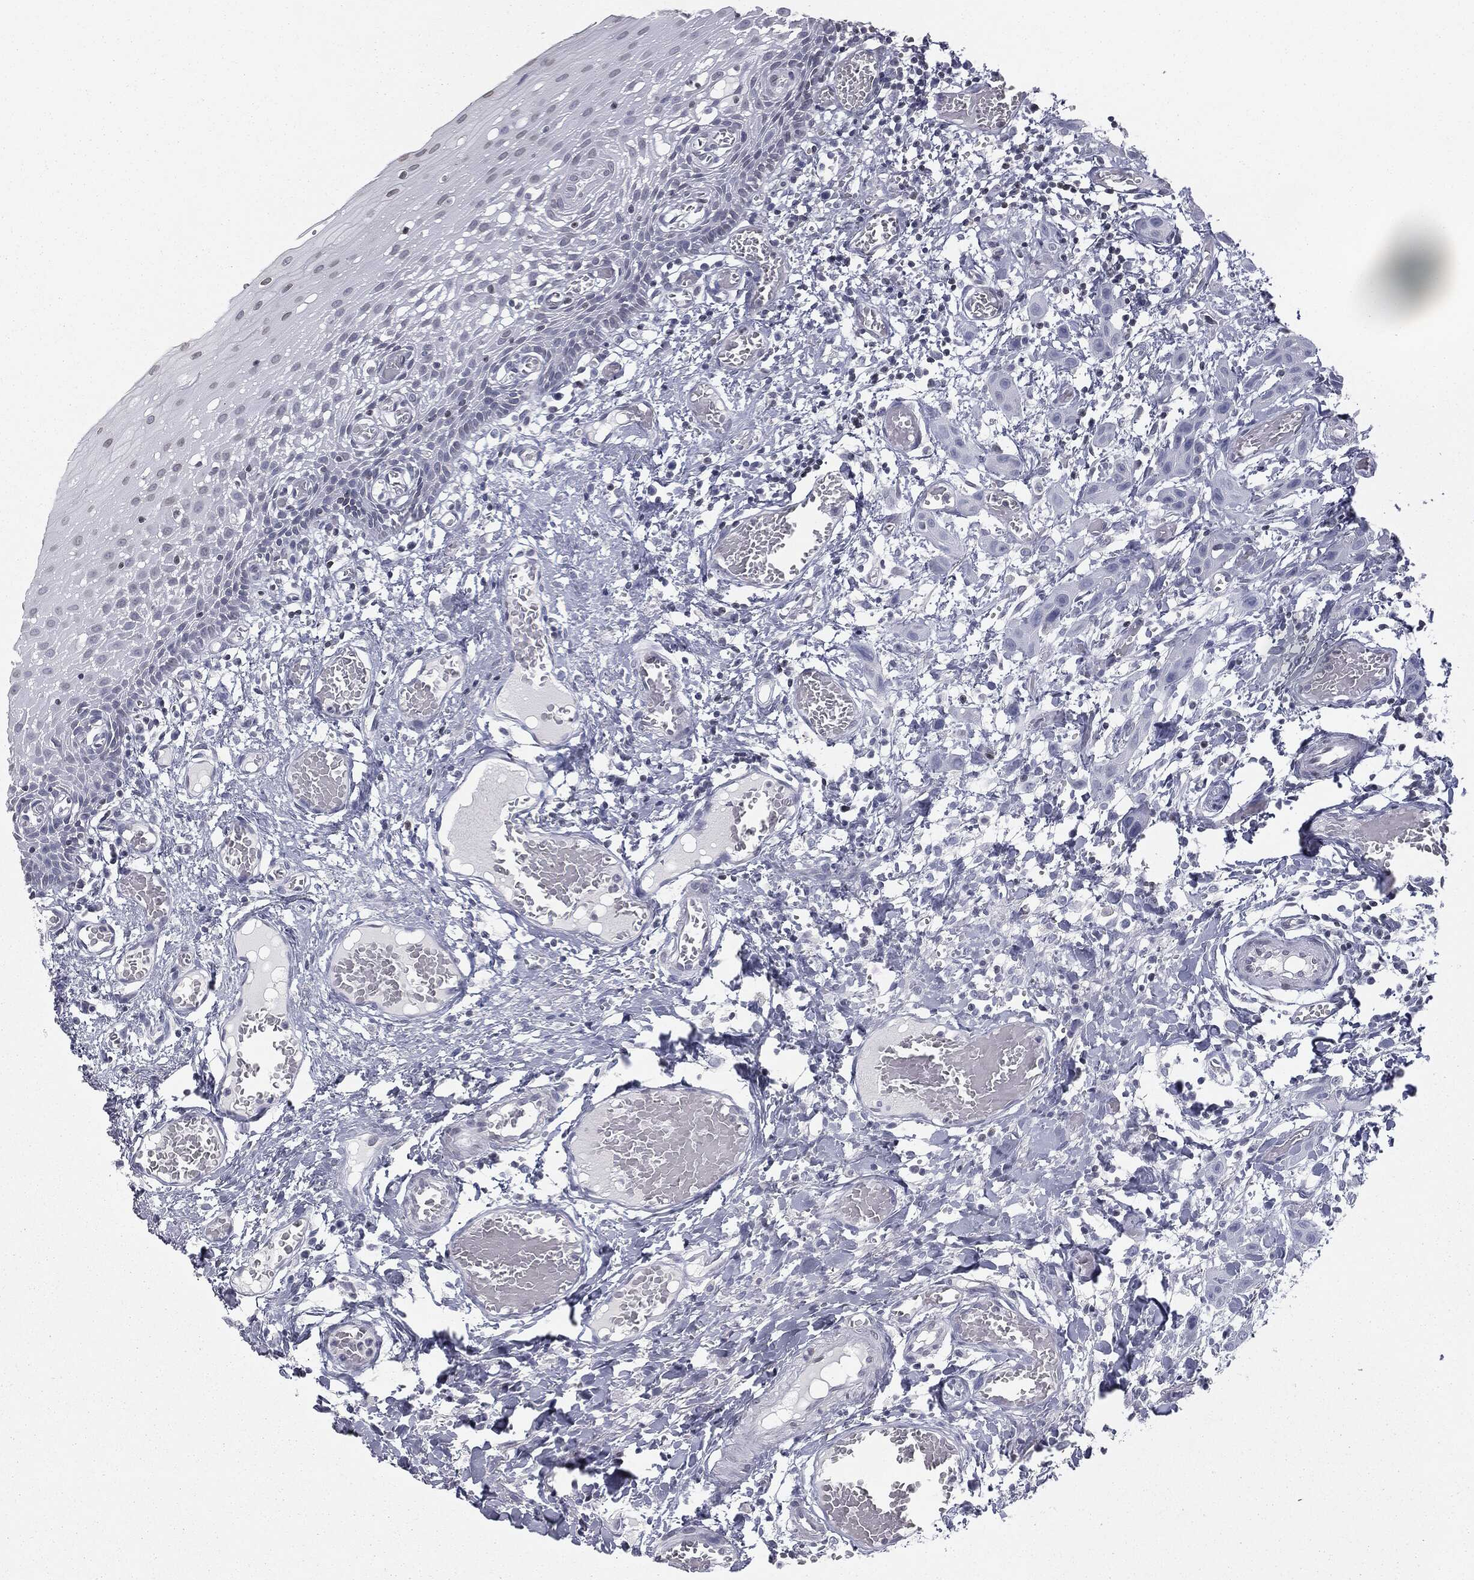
{"staining": {"intensity": "negative", "quantity": "none", "location": "none"}, "tissue": "oral mucosa", "cell_type": "Squamous epithelial cells", "image_type": "normal", "snomed": [{"axis": "morphology", "description": "Normal tissue, NOS"}, {"axis": "morphology", "description": "Squamous cell carcinoma, NOS"}, {"axis": "topography", "description": "Oral tissue"}, {"axis": "topography", "description": "Head-Neck"}], "caption": "This micrograph is of normal oral mucosa stained with IHC to label a protein in brown with the nuclei are counter-stained blue. There is no positivity in squamous epithelial cells. Nuclei are stained in blue.", "gene": "ALDOB", "patient": {"sex": "female", "age": 70}}